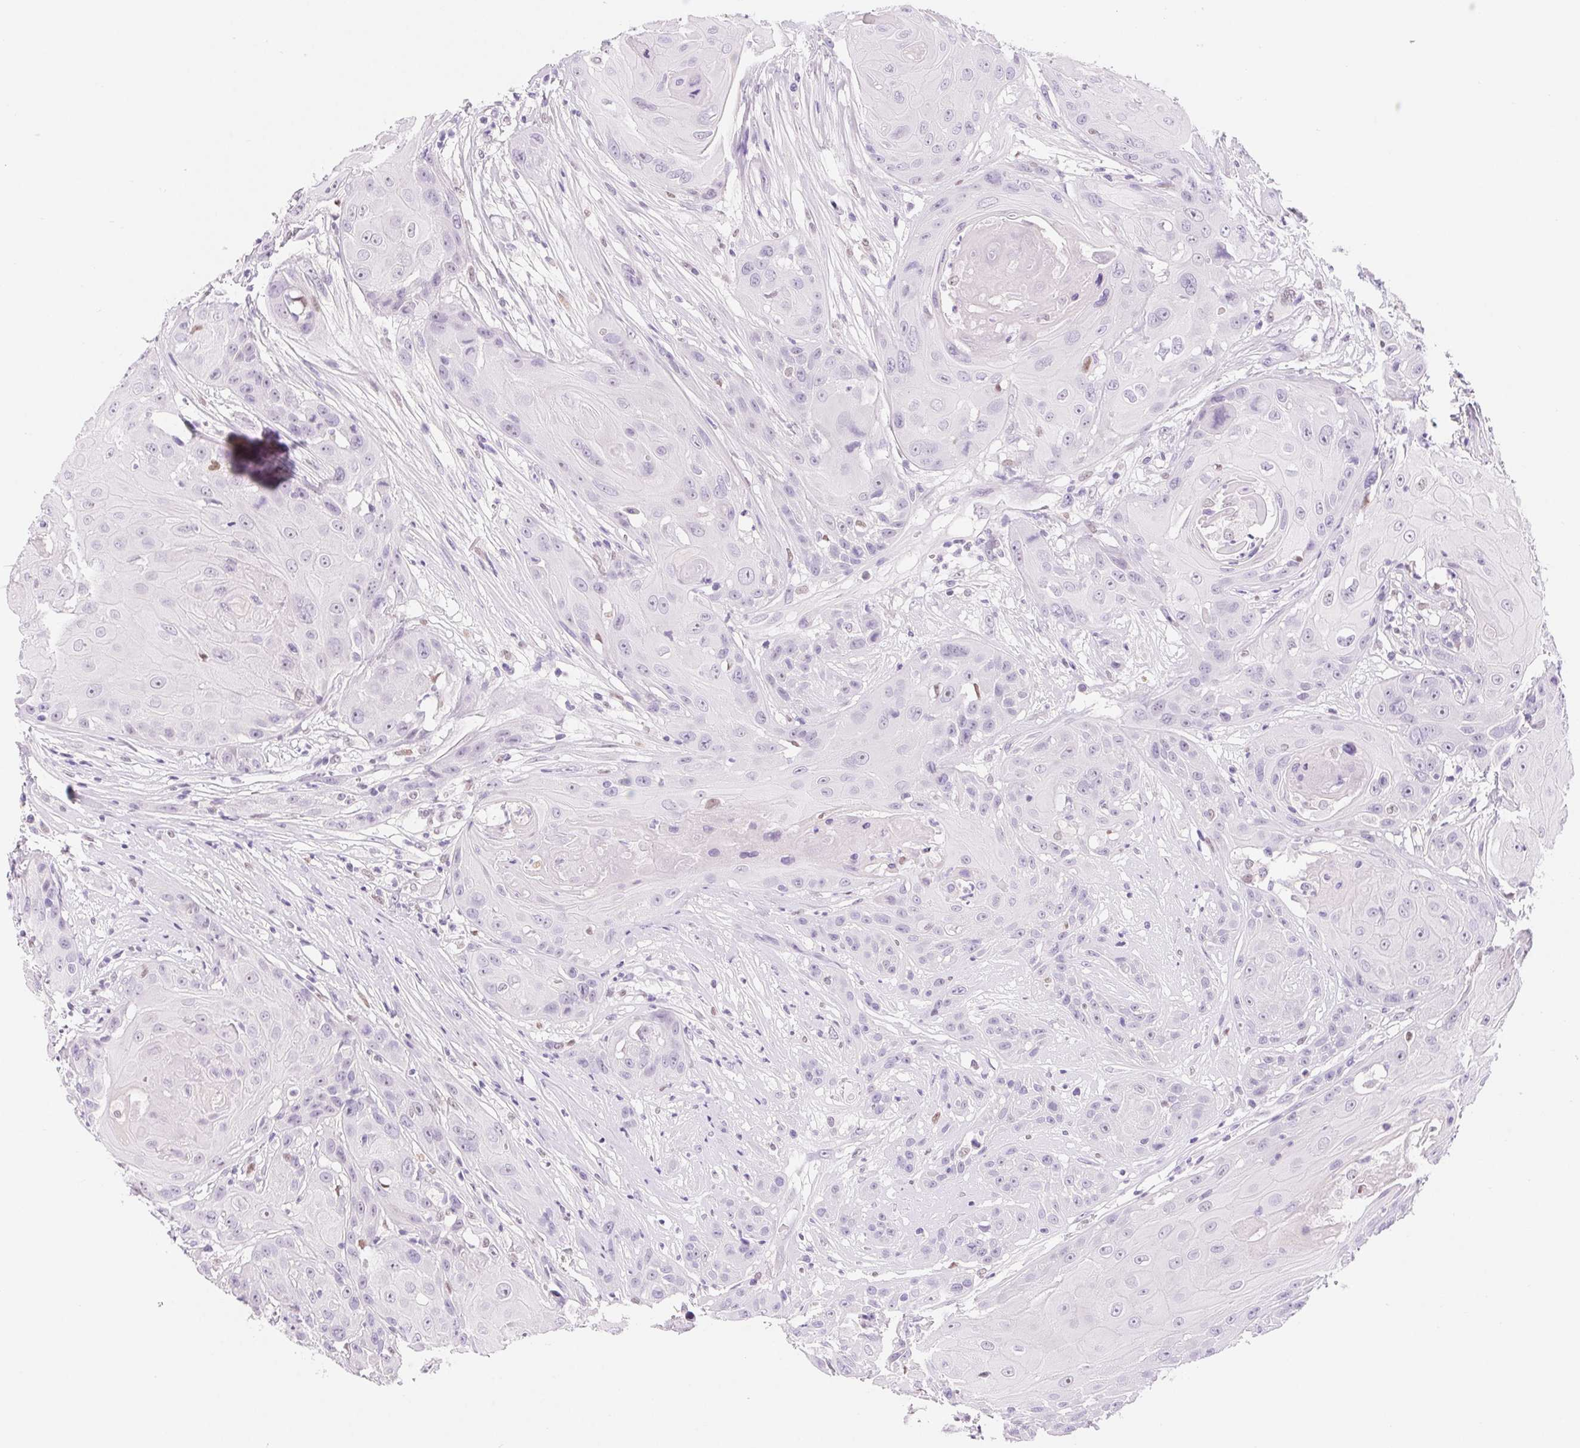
{"staining": {"intensity": "negative", "quantity": "none", "location": "none"}, "tissue": "head and neck cancer", "cell_type": "Tumor cells", "image_type": "cancer", "snomed": [{"axis": "morphology", "description": "Squamous cell carcinoma, NOS"}, {"axis": "topography", "description": "Skin"}, {"axis": "topography", "description": "Head-Neck"}], "caption": "High magnification brightfield microscopy of head and neck cancer (squamous cell carcinoma) stained with DAB (brown) and counterstained with hematoxylin (blue): tumor cells show no significant positivity.", "gene": "ASGR2", "patient": {"sex": "male", "age": 80}}